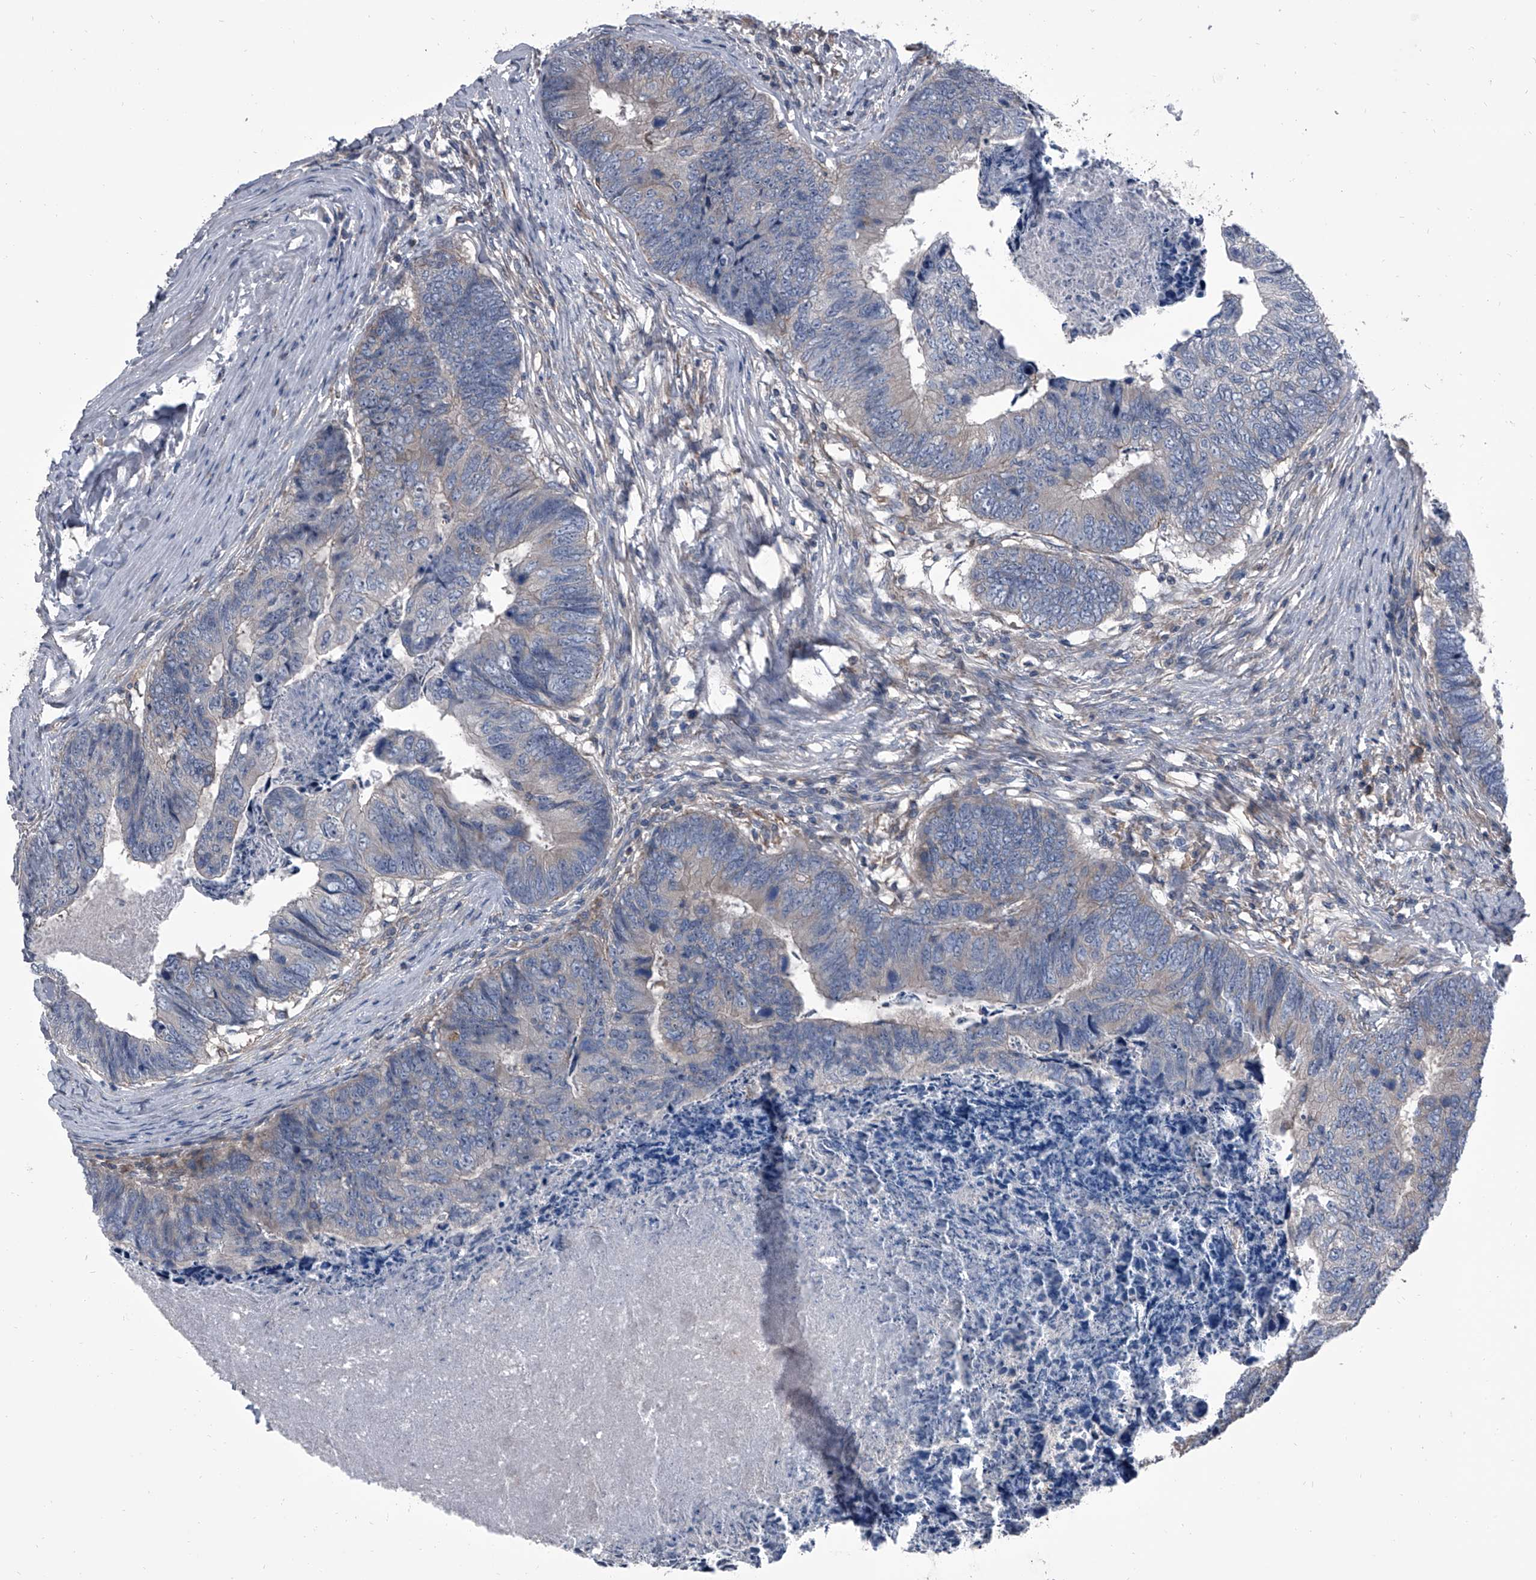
{"staining": {"intensity": "moderate", "quantity": "<25%", "location": "cytoplasmic/membranous"}, "tissue": "colorectal cancer", "cell_type": "Tumor cells", "image_type": "cancer", "snomed": [{"axis": "morphology", "description": "Adenocarcinoma, NOS"}, {"axis": "topography", "description": "Colon"}], "caption": "High-magnification brightfield microscopy of colorectal adenocarcinoma stained with DAB (brown) and counterstained with hematoxylin (blue). tumor cells exhibit moderate cytoplasmic/membranous positivity is seen in about<25% of cells.", "gene": "PIP5K1A", "patient": {"sex": "female", "age": 67}}